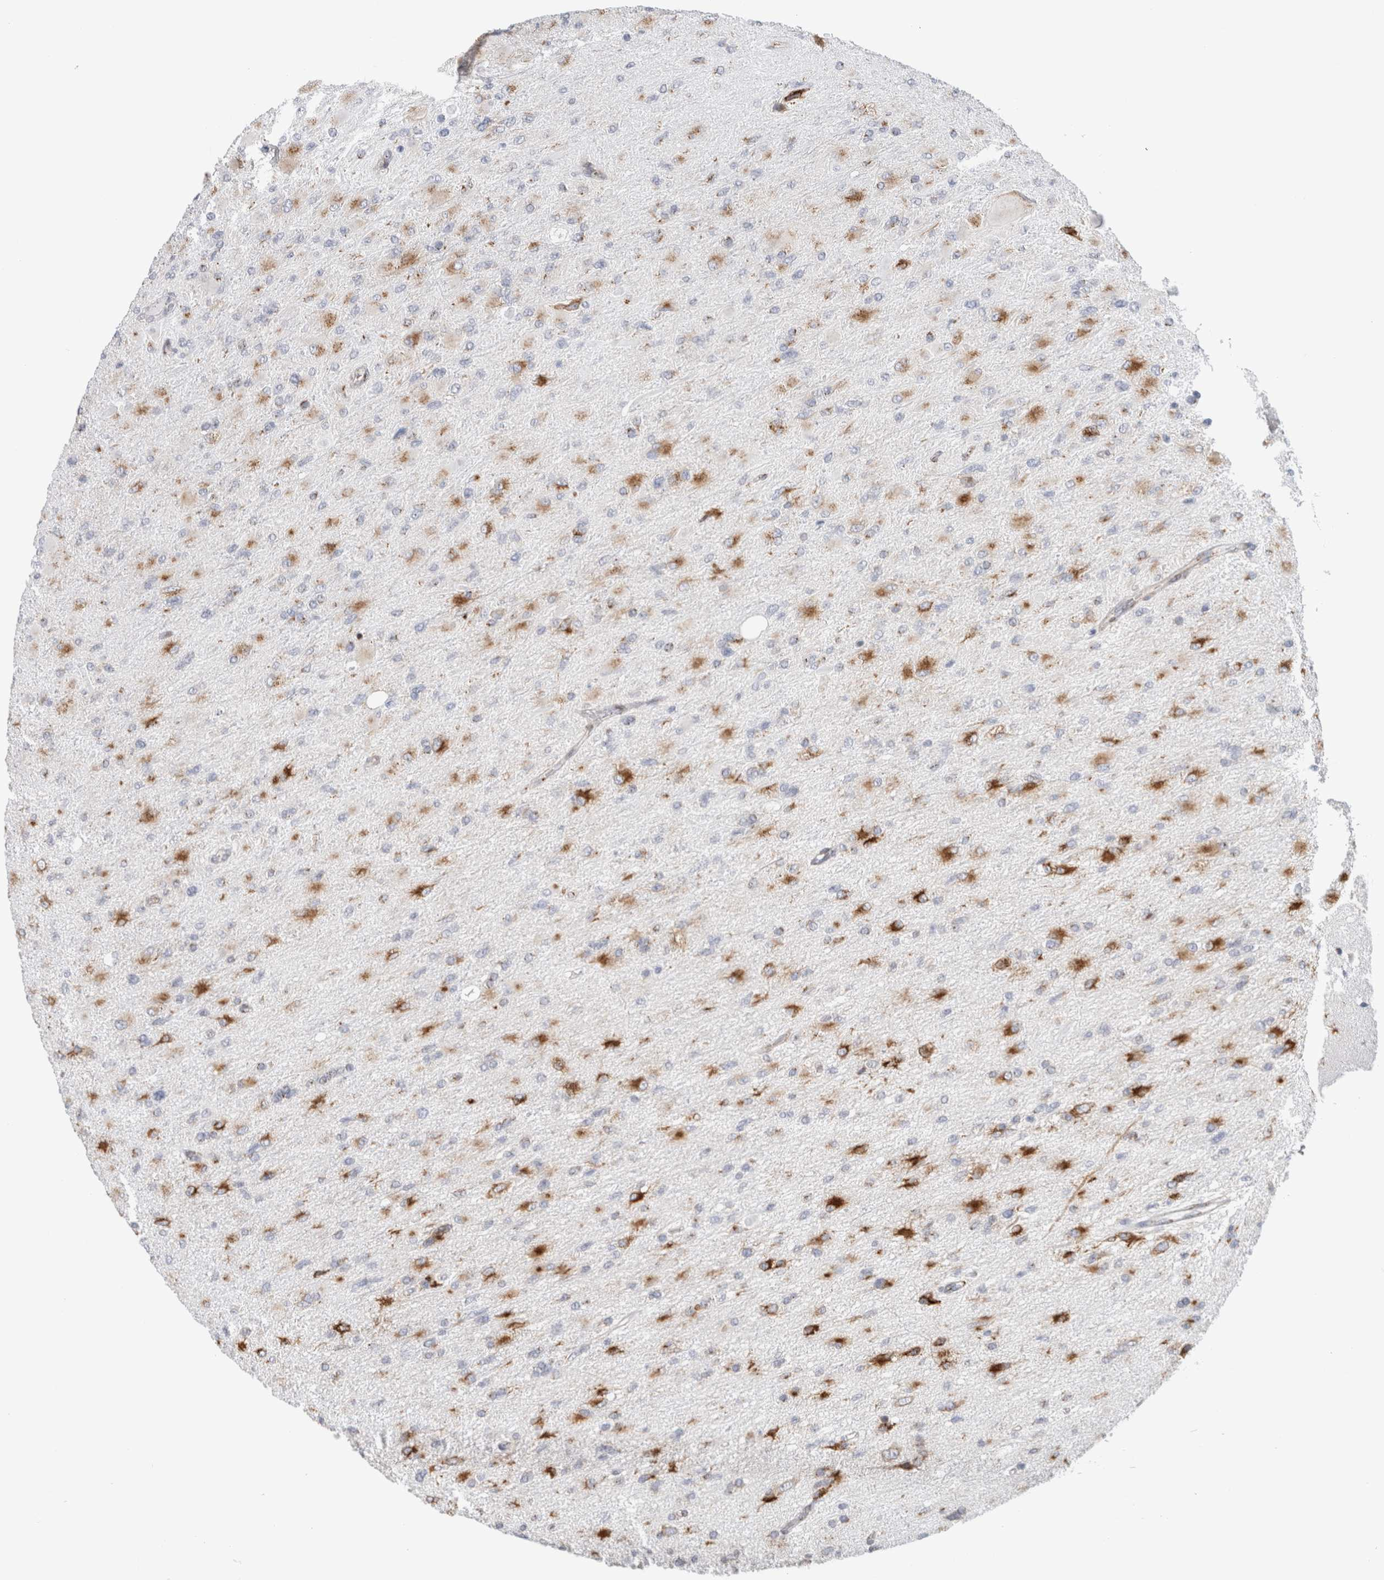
{"staining": {"intensity": "strong", "quantity": "25%-75%", "location": "cytoplasmic/membranous"}, "tissue": "glioma", "cell_type": "Tumor cells", "image_type": "cancer", "snomed": [{"axis": "morphology", "description": "Glioma, malignant, High grade"}, {"axis": "topography", "description": "Cerebral cortex"}], "caption": "A brown stain shows strong cytoplasmic/membranous expression of a protein in human glioma tumor cells. (DAB (3,3'-diaminobenzidine) = brown stain, brightfield microscopy at high magnification).", "gene": "MCFD2", "patient": {"sex": "female", "age": 36}}